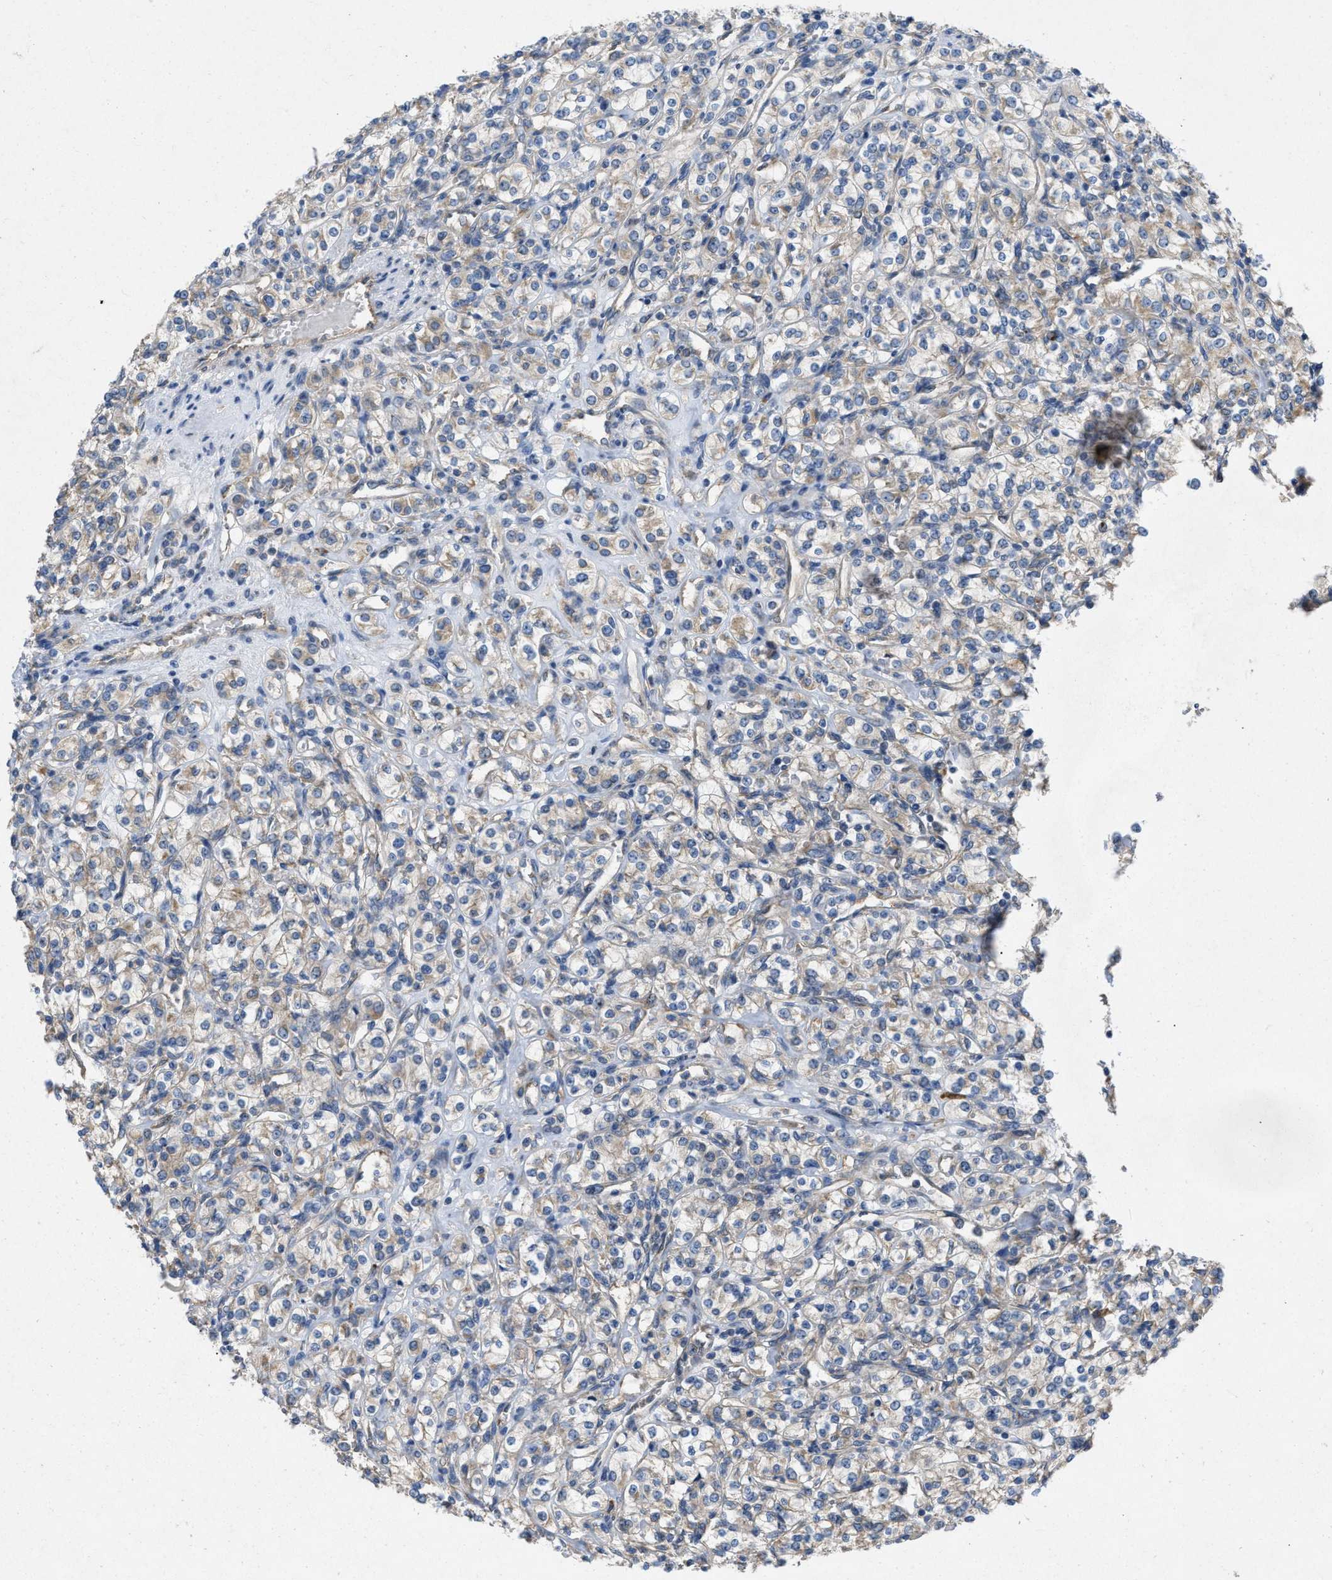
{"staining": {"intensity": "weak", "quantity": ">75%", "location": "cytoplasmic/membranous"}, "tissue": "renal cancer", "cell_type": "Tumor cells", "image_type": "cancer", "snomed": [{"axis": "morphology", "description": "Adenocarcinoma, NOS"}, {"axis": "topography", "description": "Kidney"}], "caption": "IHC staining of renal adenocarcinoma, which displays low levels of weak cytoplasmic/membranous staining in approximately >75% of tumor cells indicating weak cytoplasmic/membranous protein expression. The staining was performed using DAB (3,3'-diaminobenzidine) (brown) for protein detection and nuclei were counterstained in hematoxylin (blue).", "gene": "TMEM131", "patient": {"sex": "male", "age": 77}}